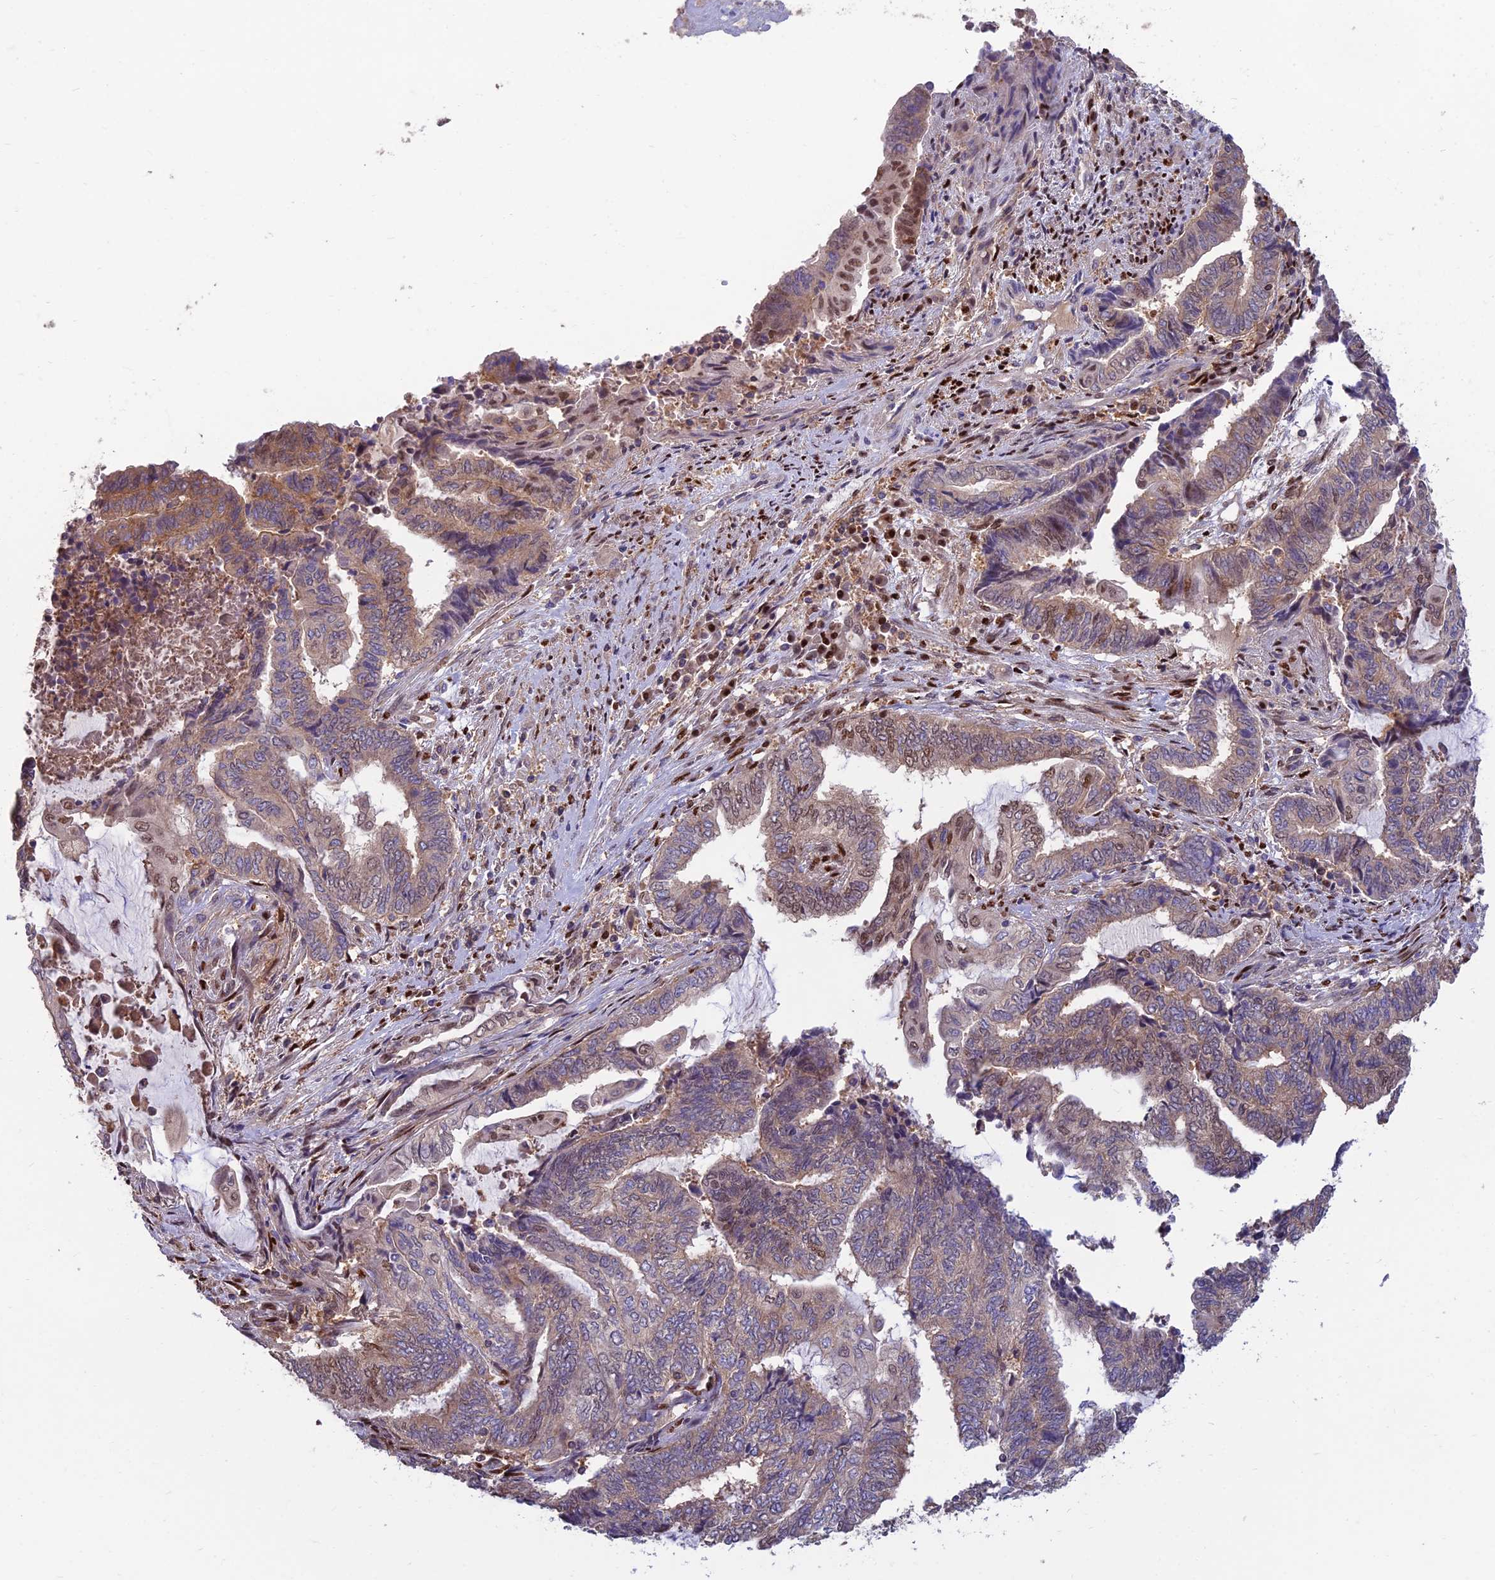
{"staining": {"intensity": "moderate", "quantity": "25%-75%", "location": "cytoplasmic/membranous,nuclear"}, "tissue": "endometrial cancer", "cell_type": "Tumor cells", "image_type": "cancer", "snomed": [{"axis": "morphology", "description": "Adenocarcinoma, NOS"}, {"axis": "topography", "description": "Uterus"}, {"axis": "topography", "description": "Endometrium"}], "caption": "Brown immunohistochemical staining in endometrial cancer demonstrates moderate cytoplasmic/membranous and nuclear expression in about 25%-75% of tumor cells. (DAB (3,3'-diaminobenzidine) = brown stain, brightfield microscopy at high magnification).", "gene": "DNPEP", "patient": {"sex": "female", "age": 70}}